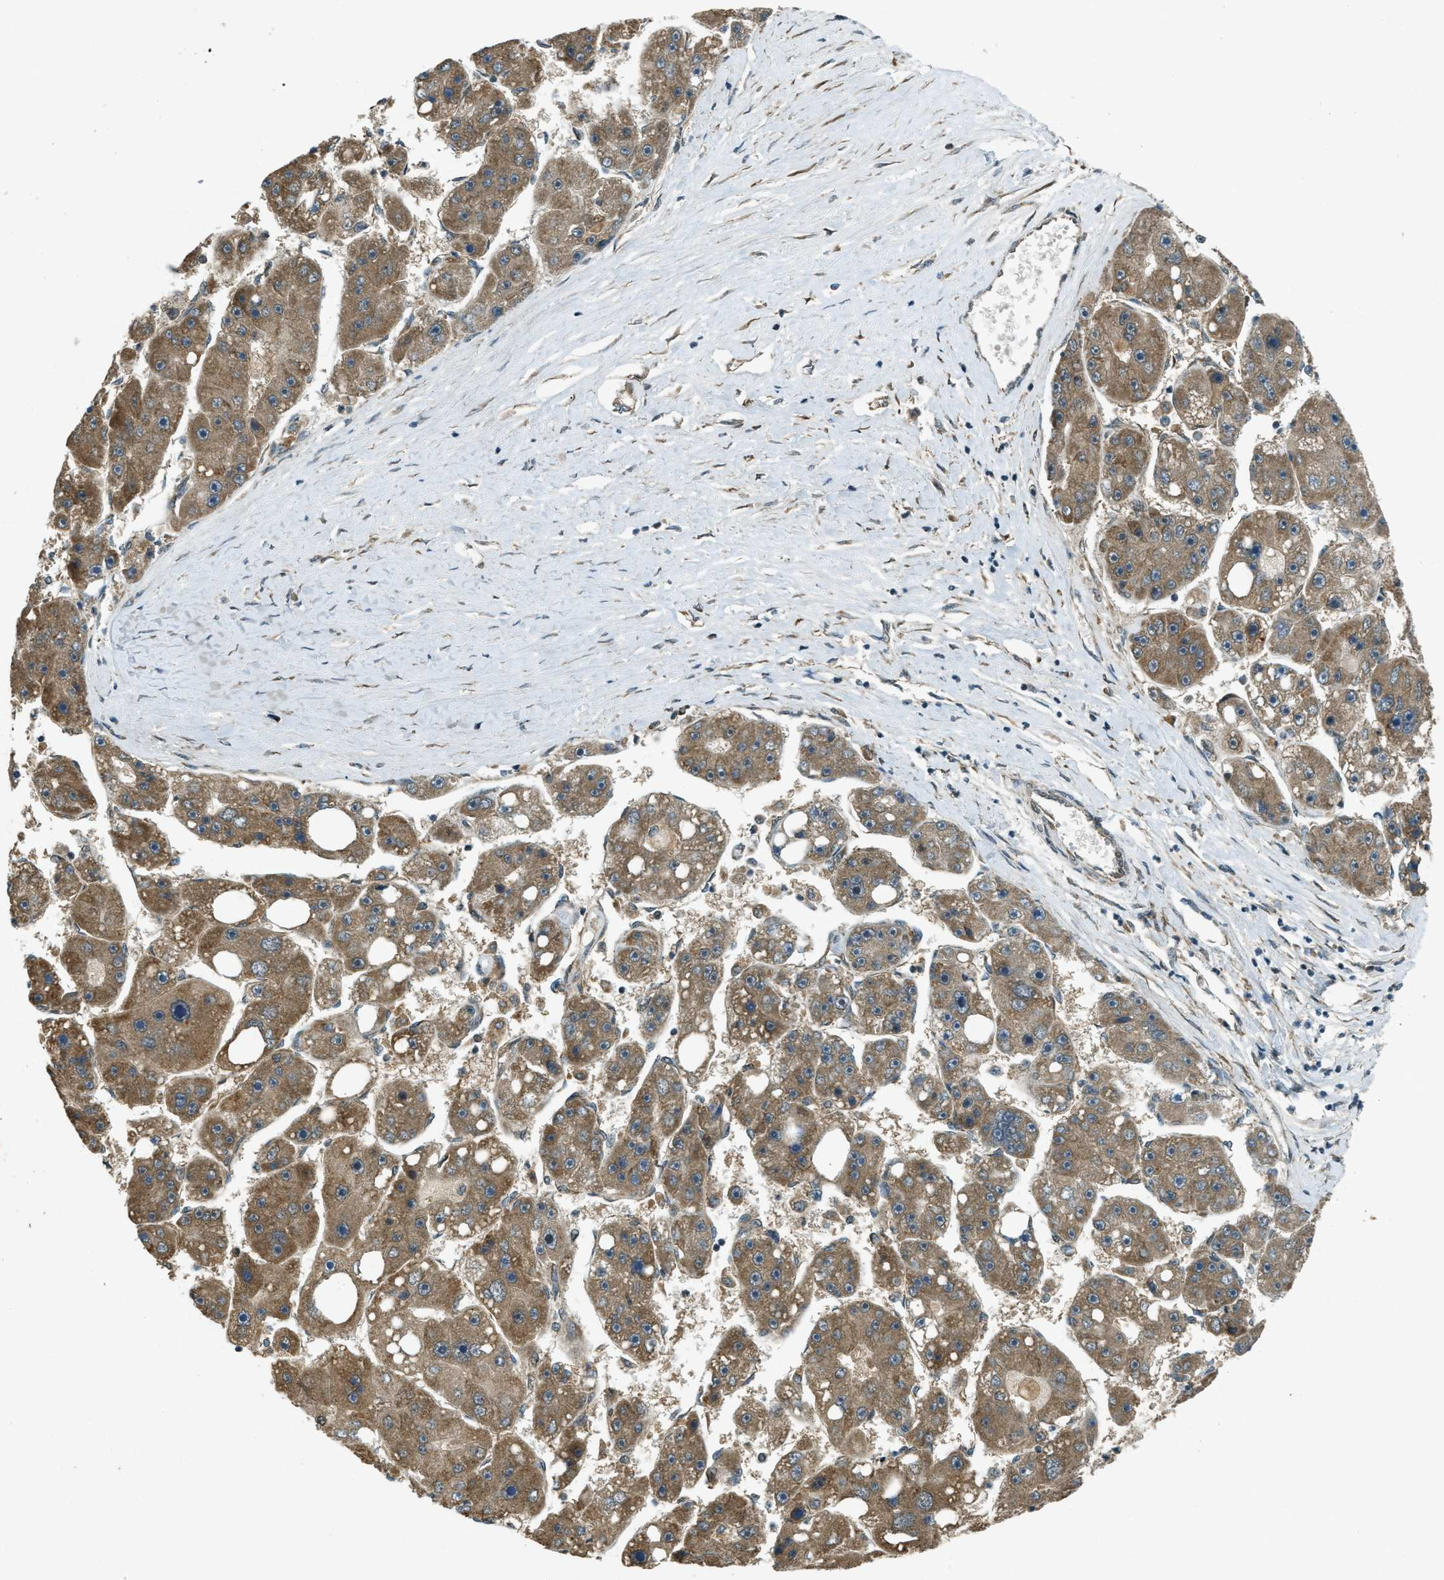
{"staining": {"intensity": "moderate", "quantity": ">75%", "location": "cytoplasmic/membranous"}, "tissue": "liver cancer", "cell_type": "Tumor cells", "image_type": "cancer", "snomed": [{"axis": "morphology", "description": "Carcinoma, Hepatocellular, NOS"}, {"axis": "topography", "description": "Liver"}], "caption": "Protein staining of liver cancer (hepatocellular carcinoma) tissue reveals moderate cytoplasmic/membranous positivity in about >75% of tumor cells.", "gene": "EIF2AK3", "patient": {"sex": "female", "age": 61}}